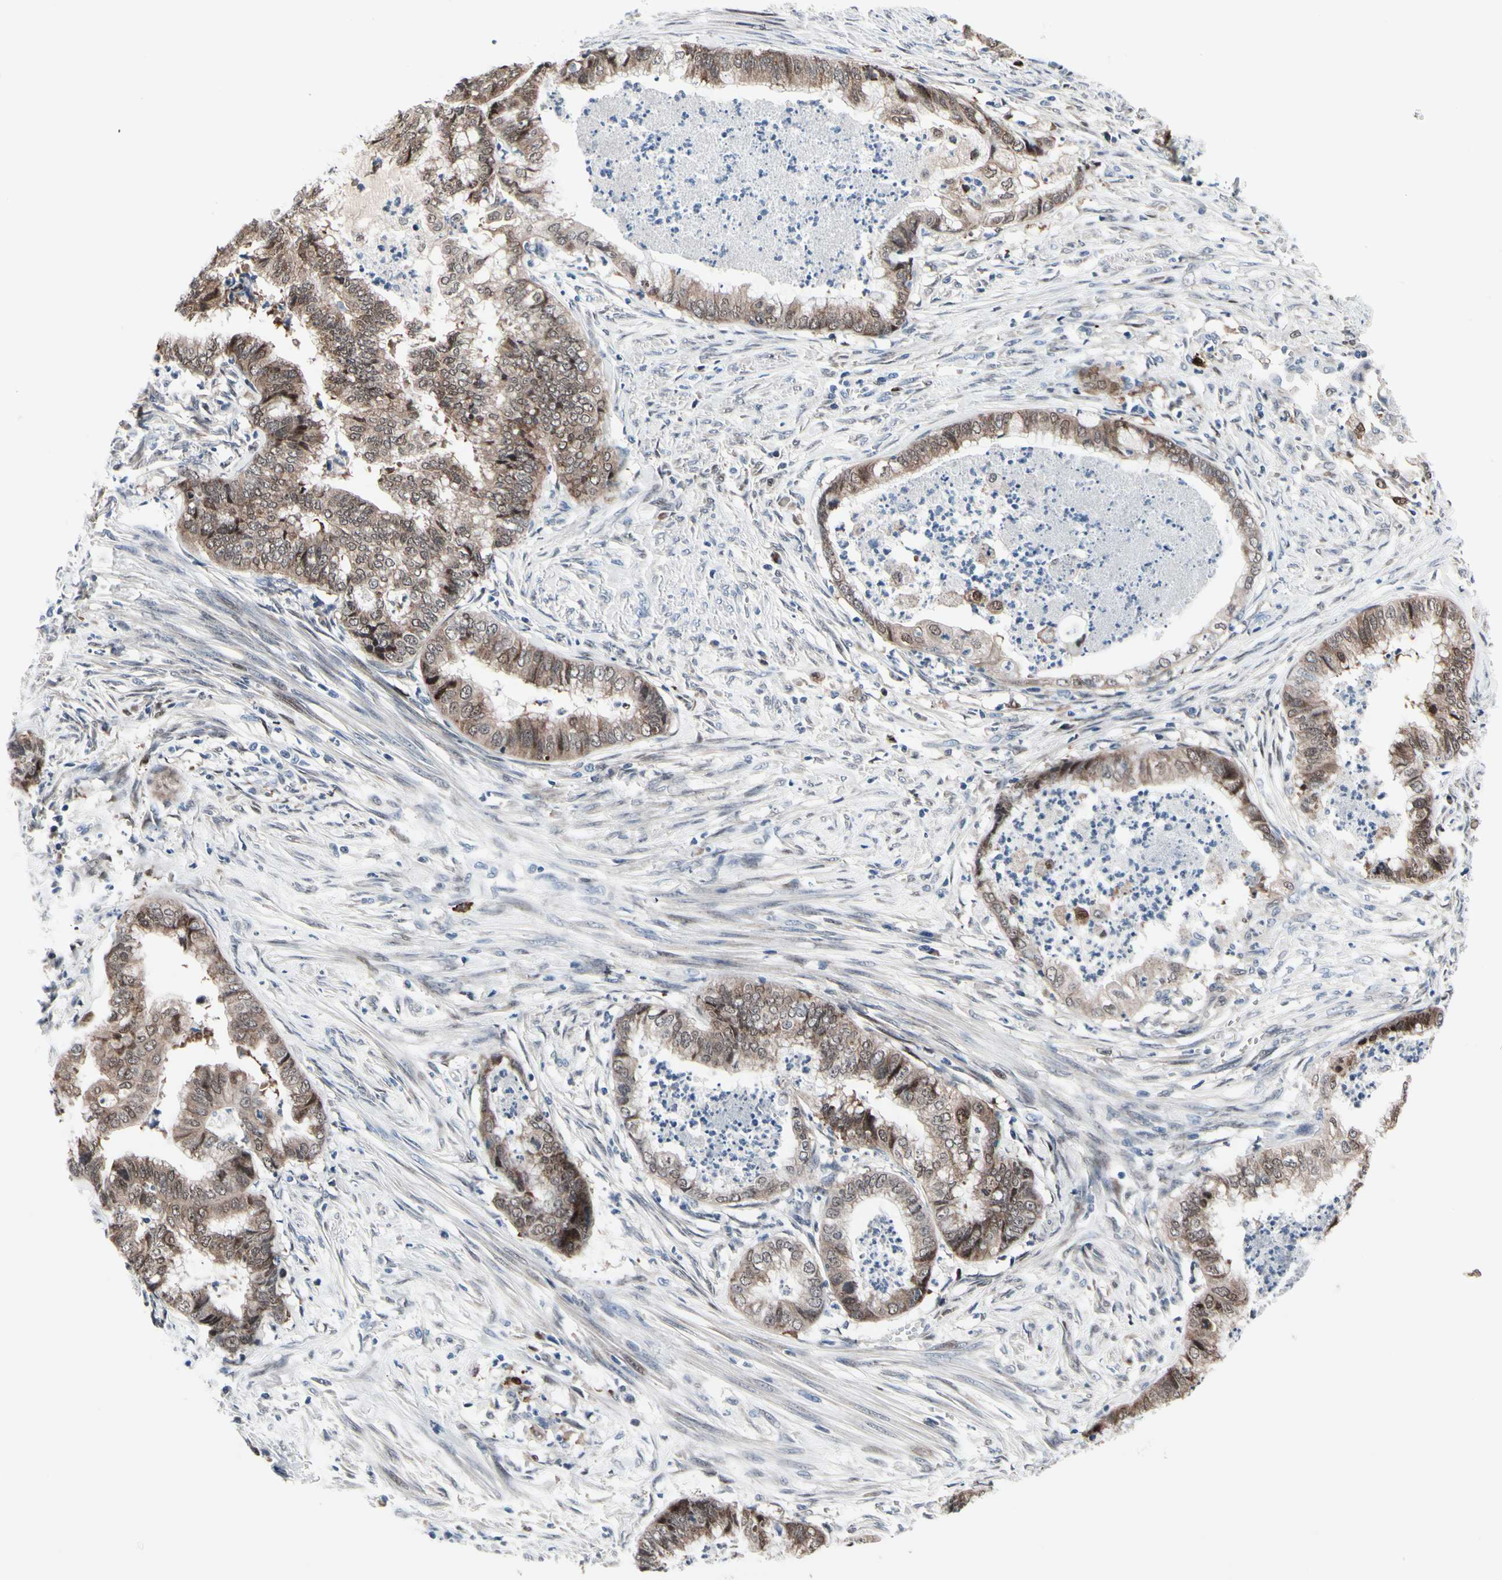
{"staining": {"intensity": "moderate", "quantity": ">75%", "location": "cytoplasmic/membranous,nuclear"}, "tissue": "endometrial cancer", "cell_type": "Tumor cells", "image_type": "cancer", "snomed": [{"axis": "morphology", "description": "Necrosis, NOS"}, {"axis": "morphology", "description": "Adenocarcinoma, NOS"}, {"axis": "topography", "description": "Endometrium"}], "caption": "Endometrial cancer (adenocarcinoma) stained with DAB immunohistochemistry displays medium levels of moderate cytoplasmic/membranous and nuclear staining in about >75% of tumor cells.", "gene": "TXN", "patient": {"sex": "female", "age": 79}}